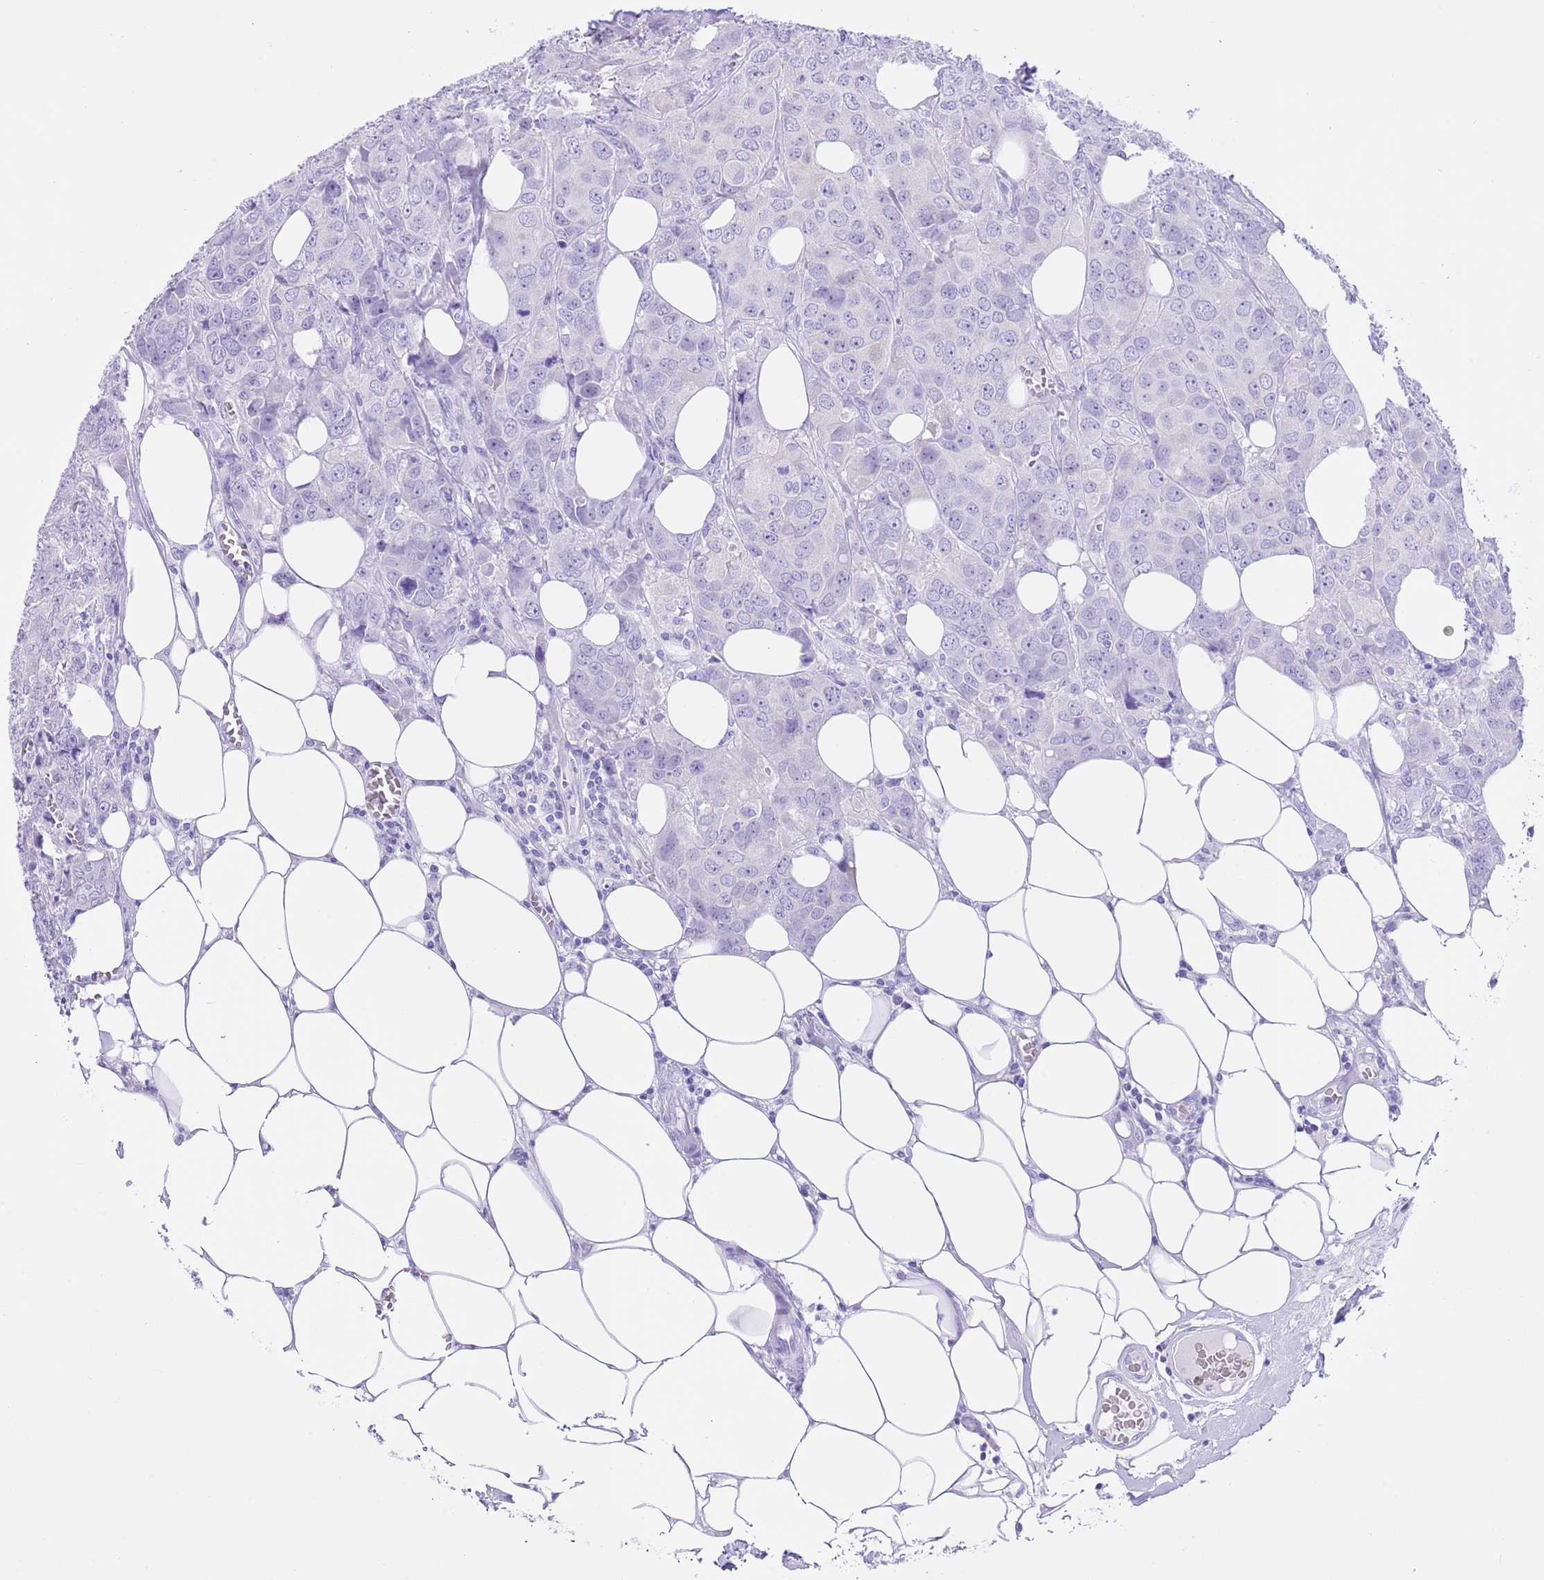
{"staining": {"intensity": "negative", "quantity": "none", "location": "none"}, "tissue": "breast cancer", "cell_type": "Tumor cells", "image_type": "cancer", "snomed": [{"axis": "morphology", "description": "Duct carcinoma"}, {"axis": "topography", "description": "Breast"}], "caption": "The histopathology image demonstrates no staining of tumor cells in breast cancer (infiltrating ductal carcinoma).", "gene": "TMEM185B", "patient": {"sex": "female", "age": 43}}